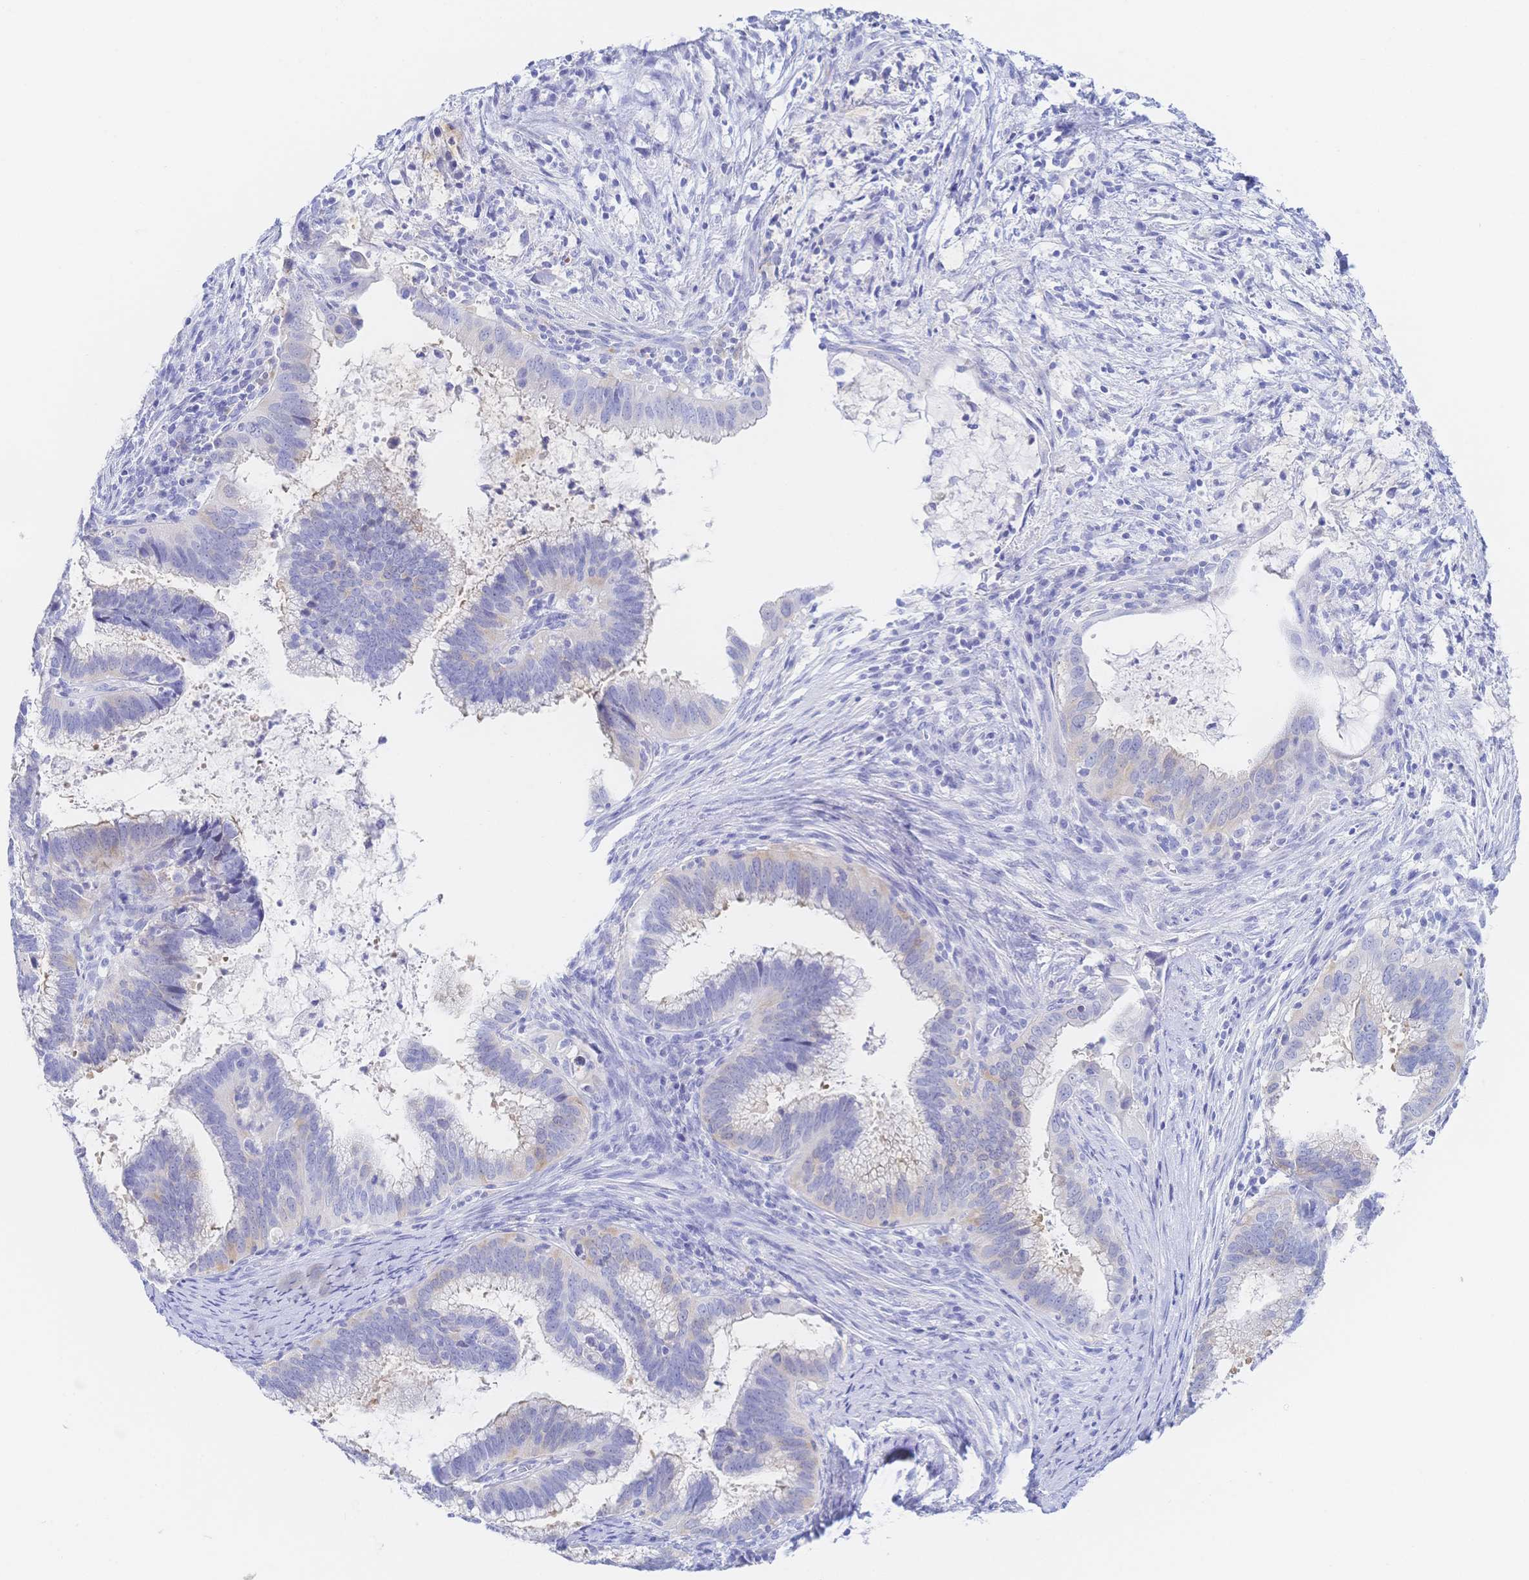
{"staining": {"intensity": "weak", "quantity": "<25%", "location": "cytoplasmic/membranous"}, "tissue": "cervical cancer", "cell_type": "Tumor cells", "image_type": "cancer", "snomed": [{"axis": "morphology", "description": "Adenocarcinoma, NOS"}, {"axis": "topography", "description": "Cervix"}], "caption": "Tumor cells are negative for brown protein staining in adenocarcinoma (cervical).", "gene": "RRM1", "patient": {"sex": "female", "age": 56}}